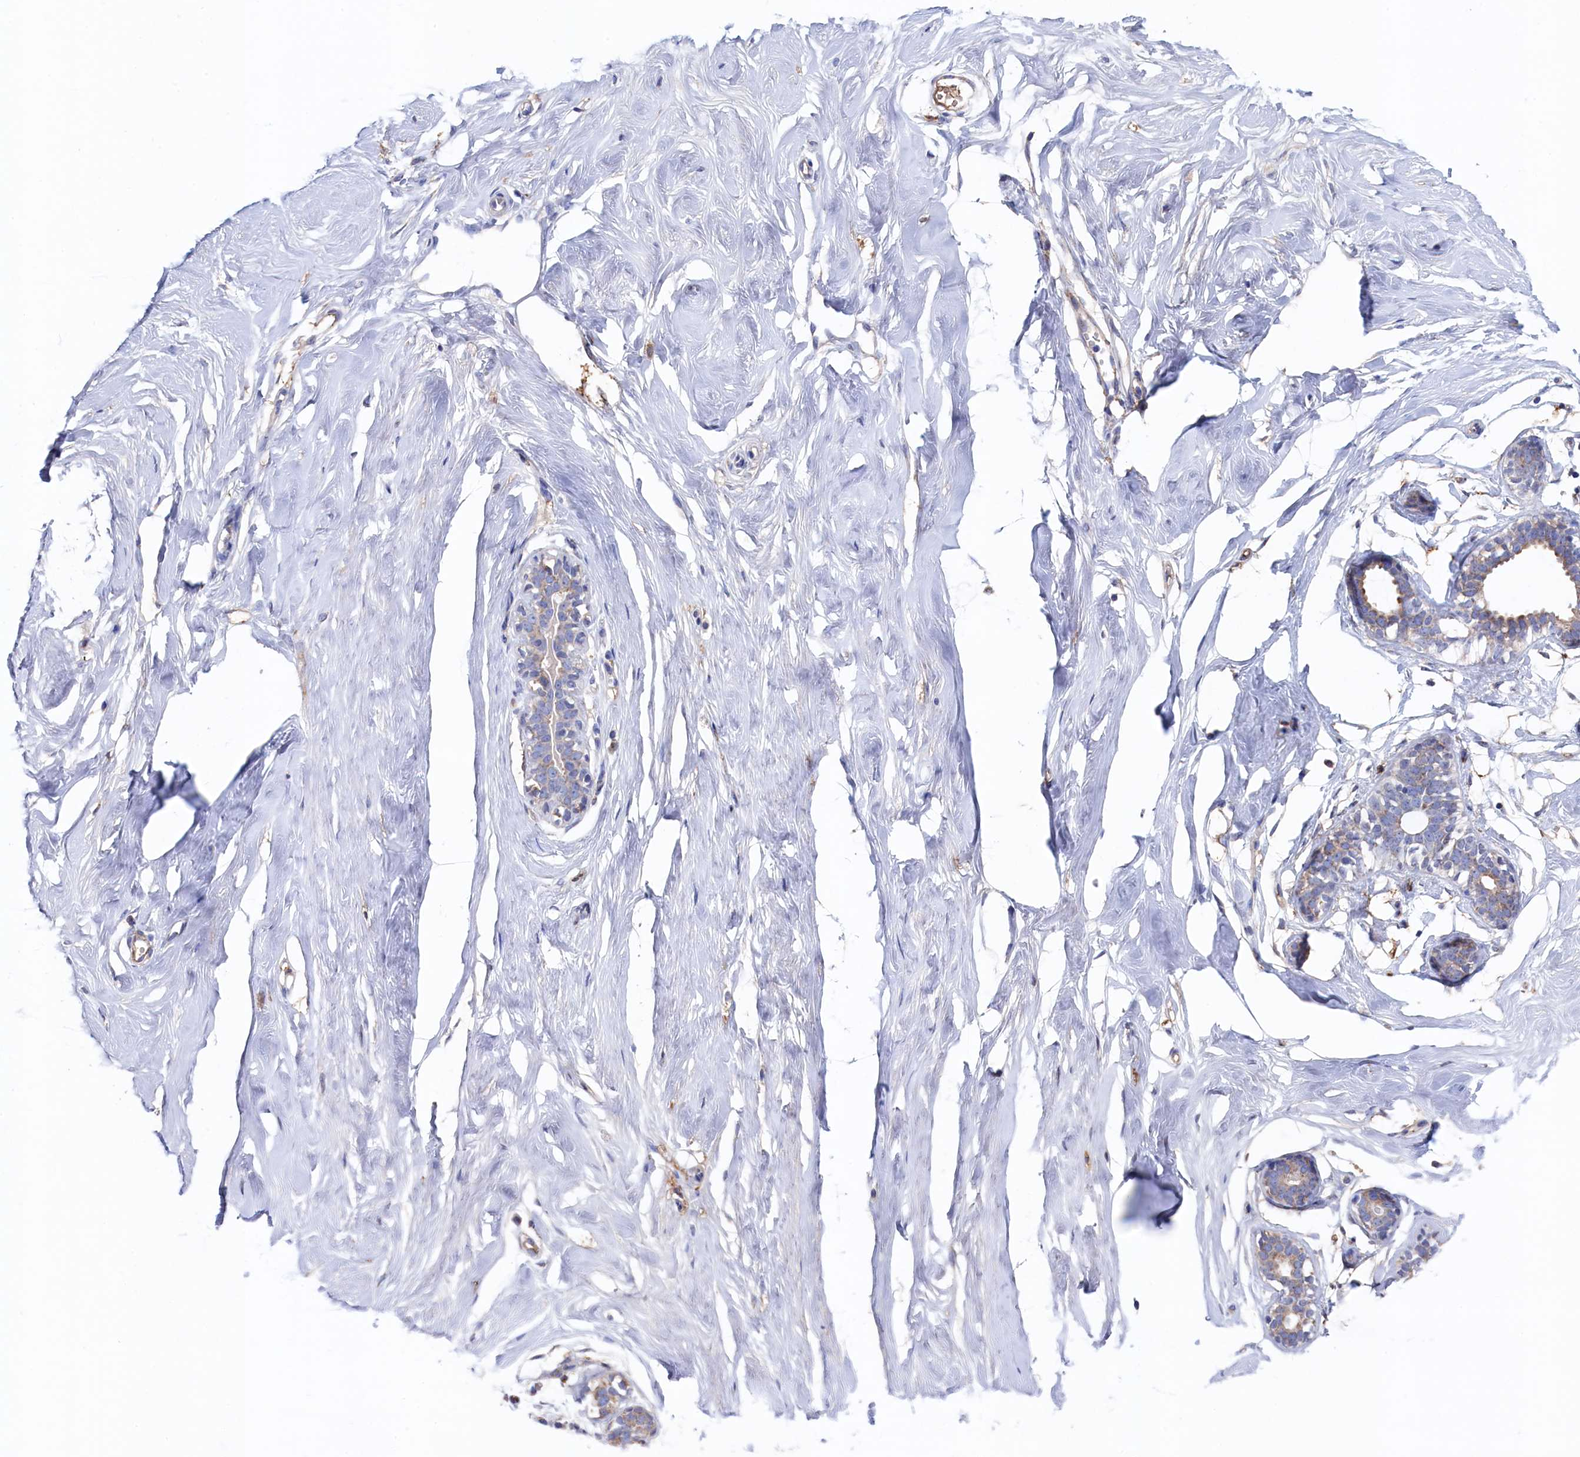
{"staining": {"intensity": "negative", "quantity": "none", "location": "none"}, "tissue": "breast", "cell_type": "Adipocytes", "image_type": "normal", "snomed": [{"axis": "morphology", "description": "Normal tissue, NOS"}, {"axis": "morphology", "description": "Adenoma, NOS"}, {"axis": "topography", "description": "Breast"}], "caption": "Immunohistochemistry photomicrograph of normal human breast stained for a protein (brown), which displays no expression in adipocytes. The staining is performed using DAB brown chromogen with nuclei counter-stained in using hematoxylin.", "gene": "C12orf73", "patient": {"sex": "female", "age": 23}}